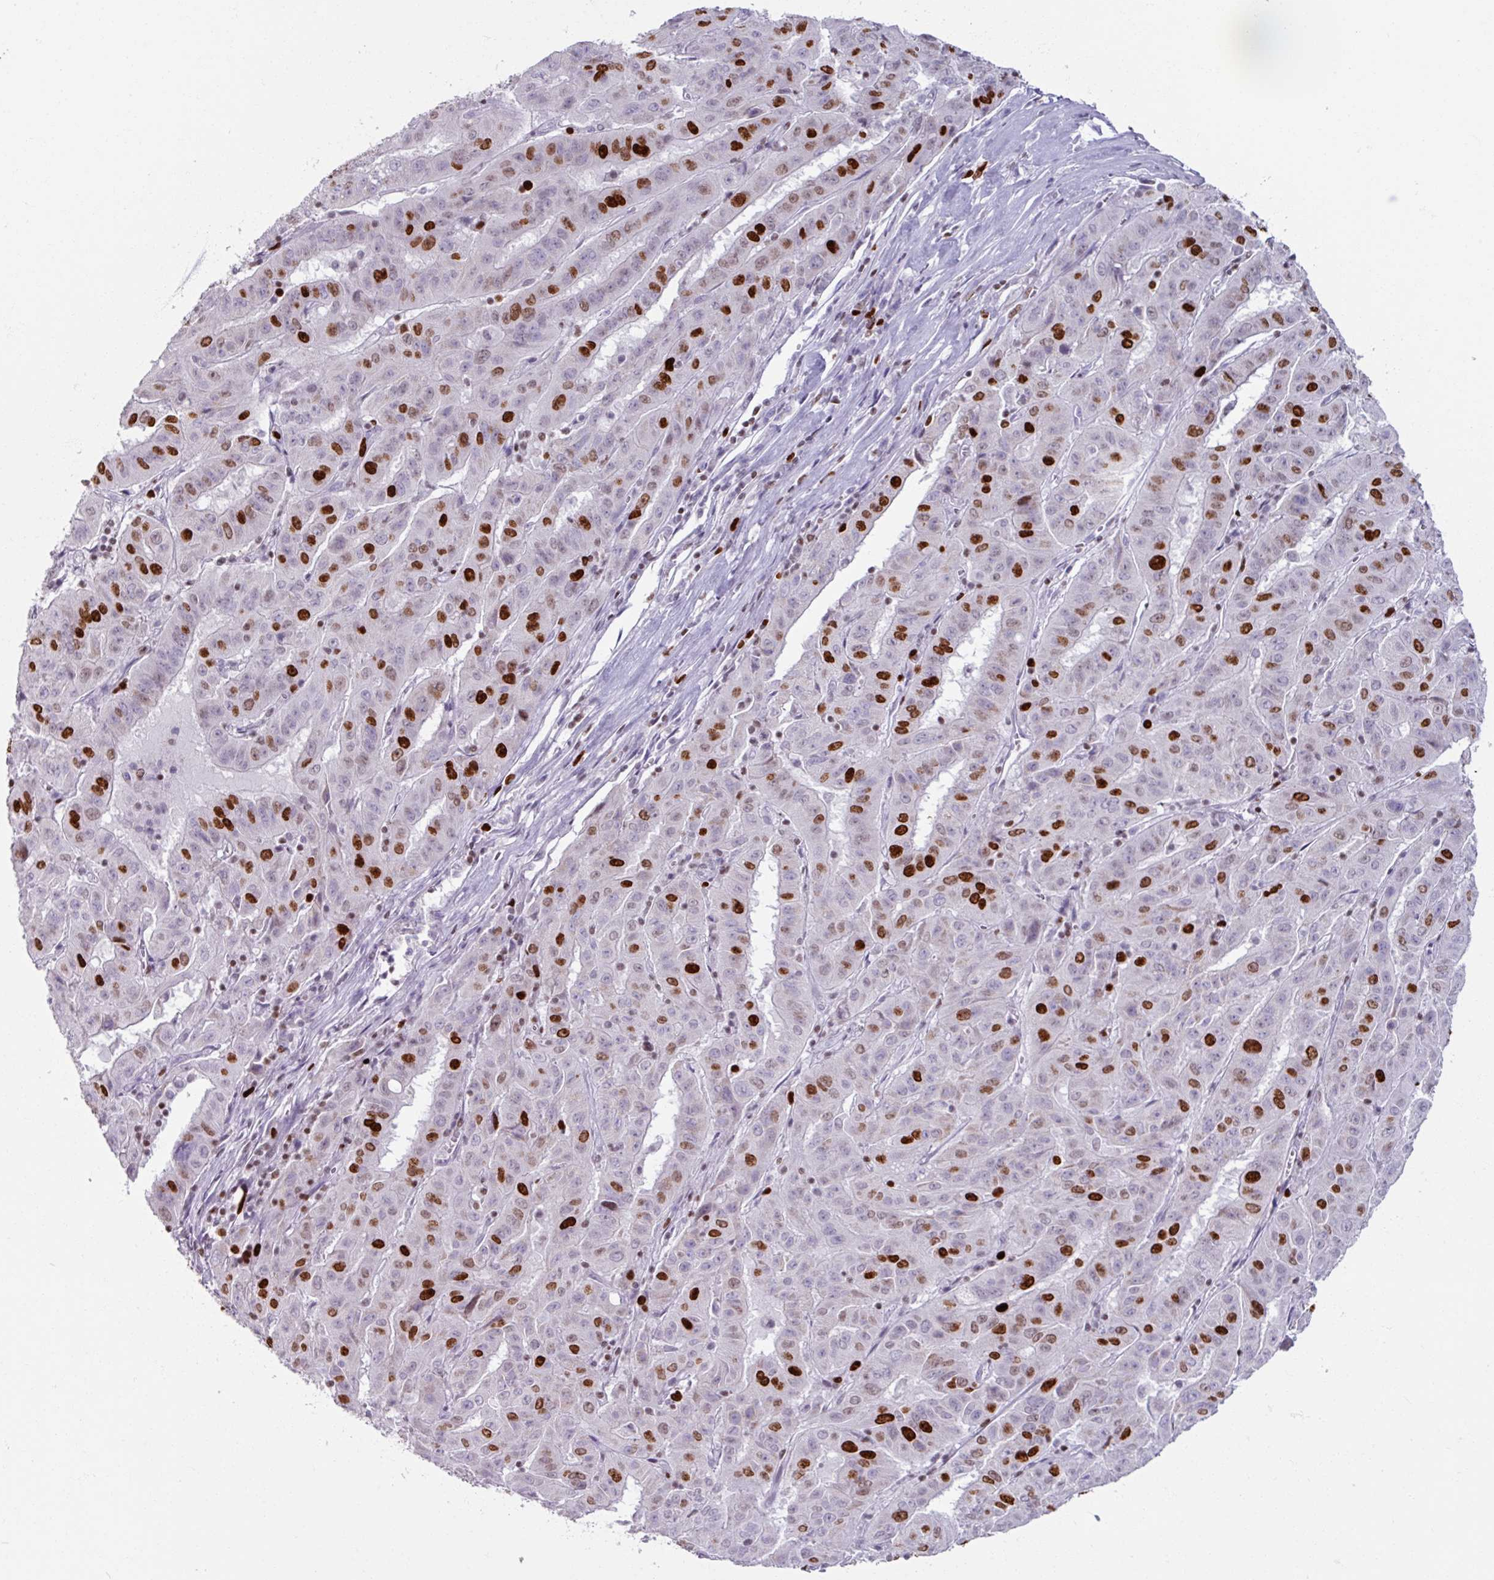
{"staining": {"intensity": "strong", "quantity": "25%-75%", "location": "nuclear"}, "tissue": "pancreatic cancer", "cell_type": "Tumor cells", "image_type": "cancer", "snomed": [{"axis": "morphology", "description": "Adenocarcinoma, NOS"}, {"axis": "topography", "description": "Pancreas"}], "caption": "IHC (DAB (3,3'-diaminobenzidine)) staining of adenocarcinoma (pancreatic) demonstrates strong nuclear protein staining in approximately 25%-75% of tumor cells.", "gene": "ATAD2", "patient": {"sex": "male", "age": 63}}